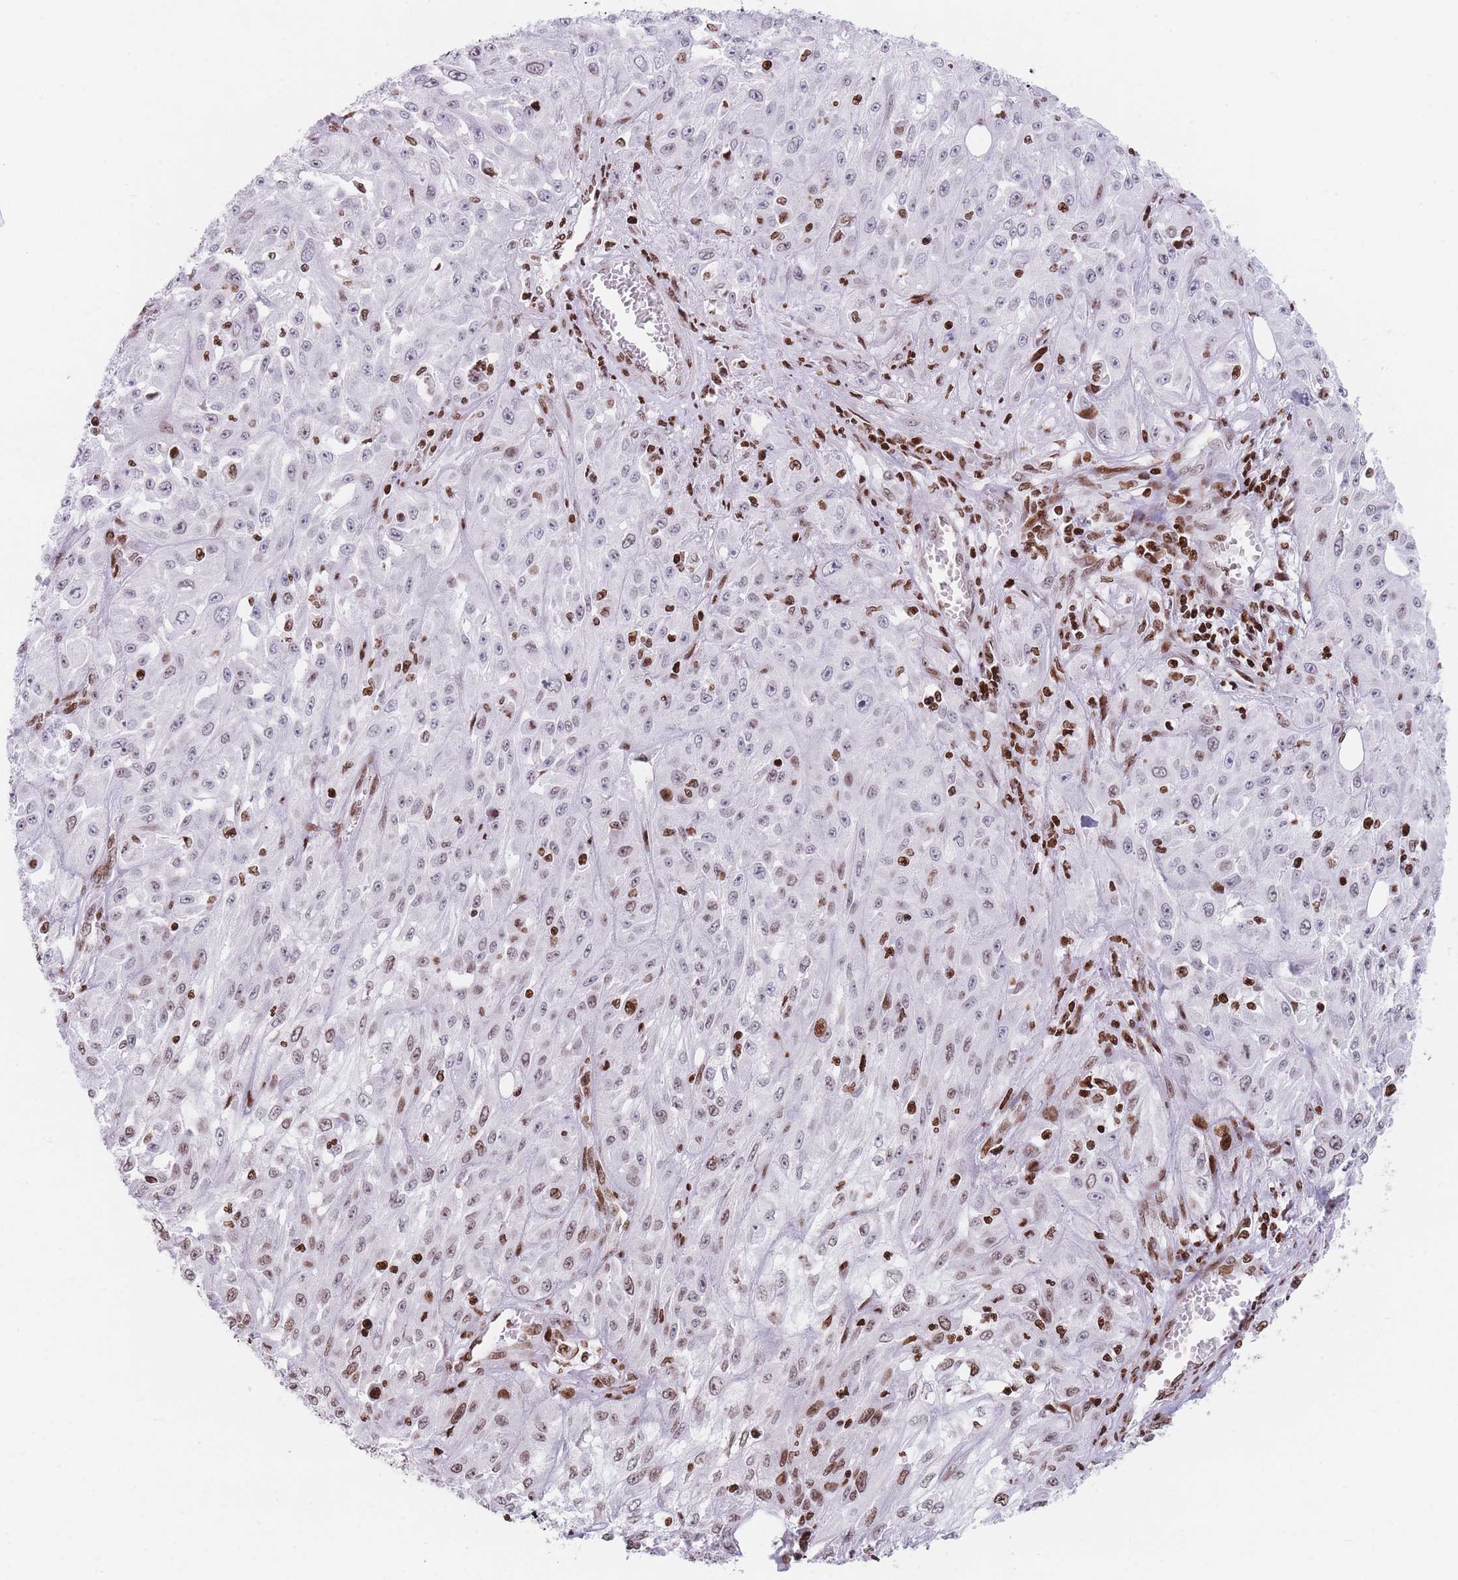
{"staining": {"intensity": "moderate", "quantity": "25%-75%", "location": "nuclear"}, "tissue": "skin cancer", "cell_type": "Tumor cells", "image_type": "cancer", "snomed": [{"axis": "morphology", "description": "Squamous cell carcinoma, NOS"}, {"axis": "morphology", "description": "Squamous cell carcinoma, metastatic, NOS"}, {"axis": "topography", "description": "Skin"}, {"axis": "topography", "description": "Lymph node"}], "caption": "Immunohistochemical staining of skin cancer exhibits medium levels of moderate nuclear expression in approximately 25%-75% of tumor cells.", "gene": "AK9", "patient": {"sex": "male", "age": 75}}